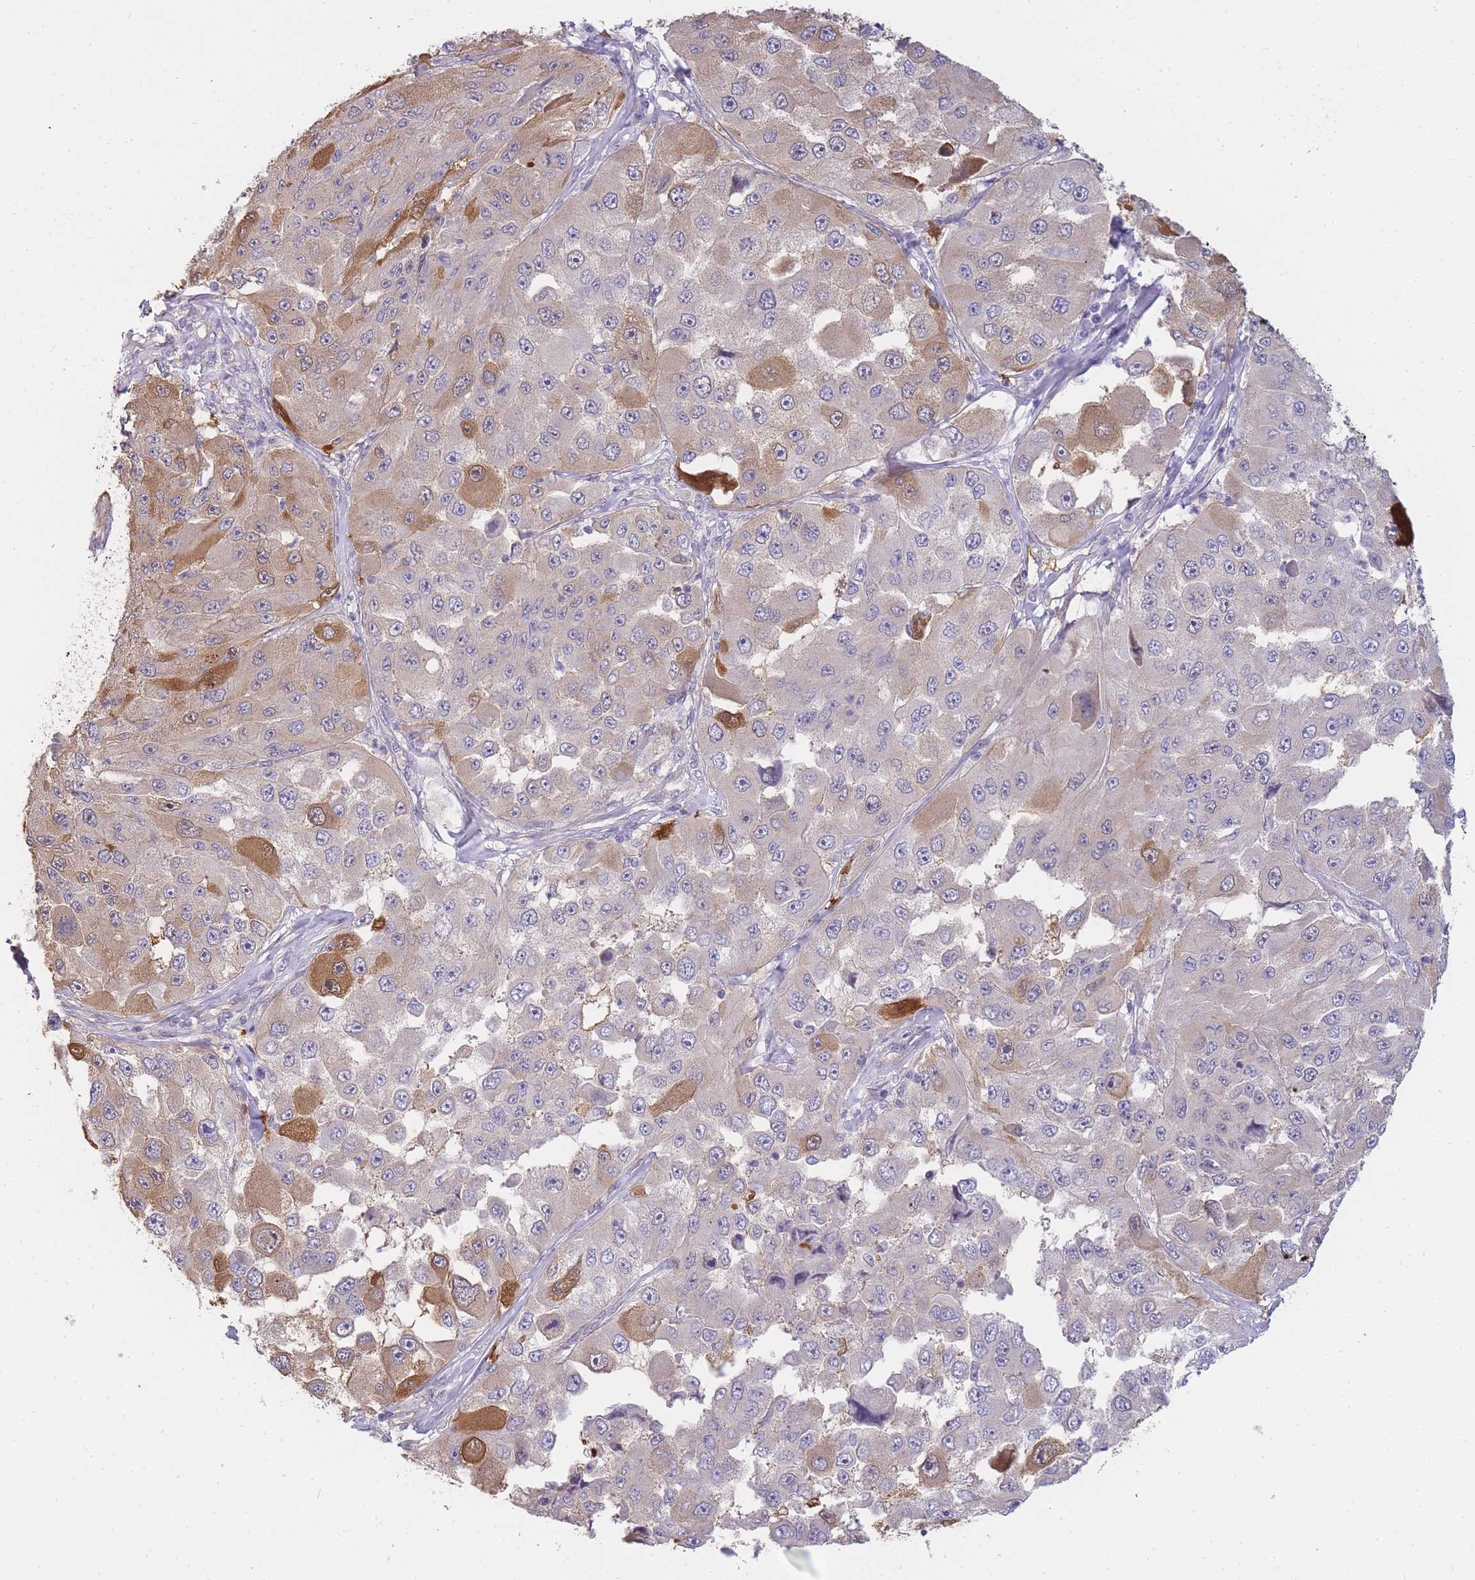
{"staining": {"intensity": "moderate", "quantity": "<25%", "location": "cytoplasmic/membranous"}, "tissue": "melanoma", "cell_type": "Tumor cells", "image_type": "cancer", "snomed": [{"axis": "morphology", "description": "Malignant melanoma, Metastatic site"}, {"axis": "topography", "description": "Lymph node"}], "caption": "Immunohistochemical staining of melanoma displays low levels of moderate cytoplasmic/membranous protein positivity in approximately <25% of tumor cells.", "gene": "SMC6", "patient": {"sex": "male", "age": 62}}